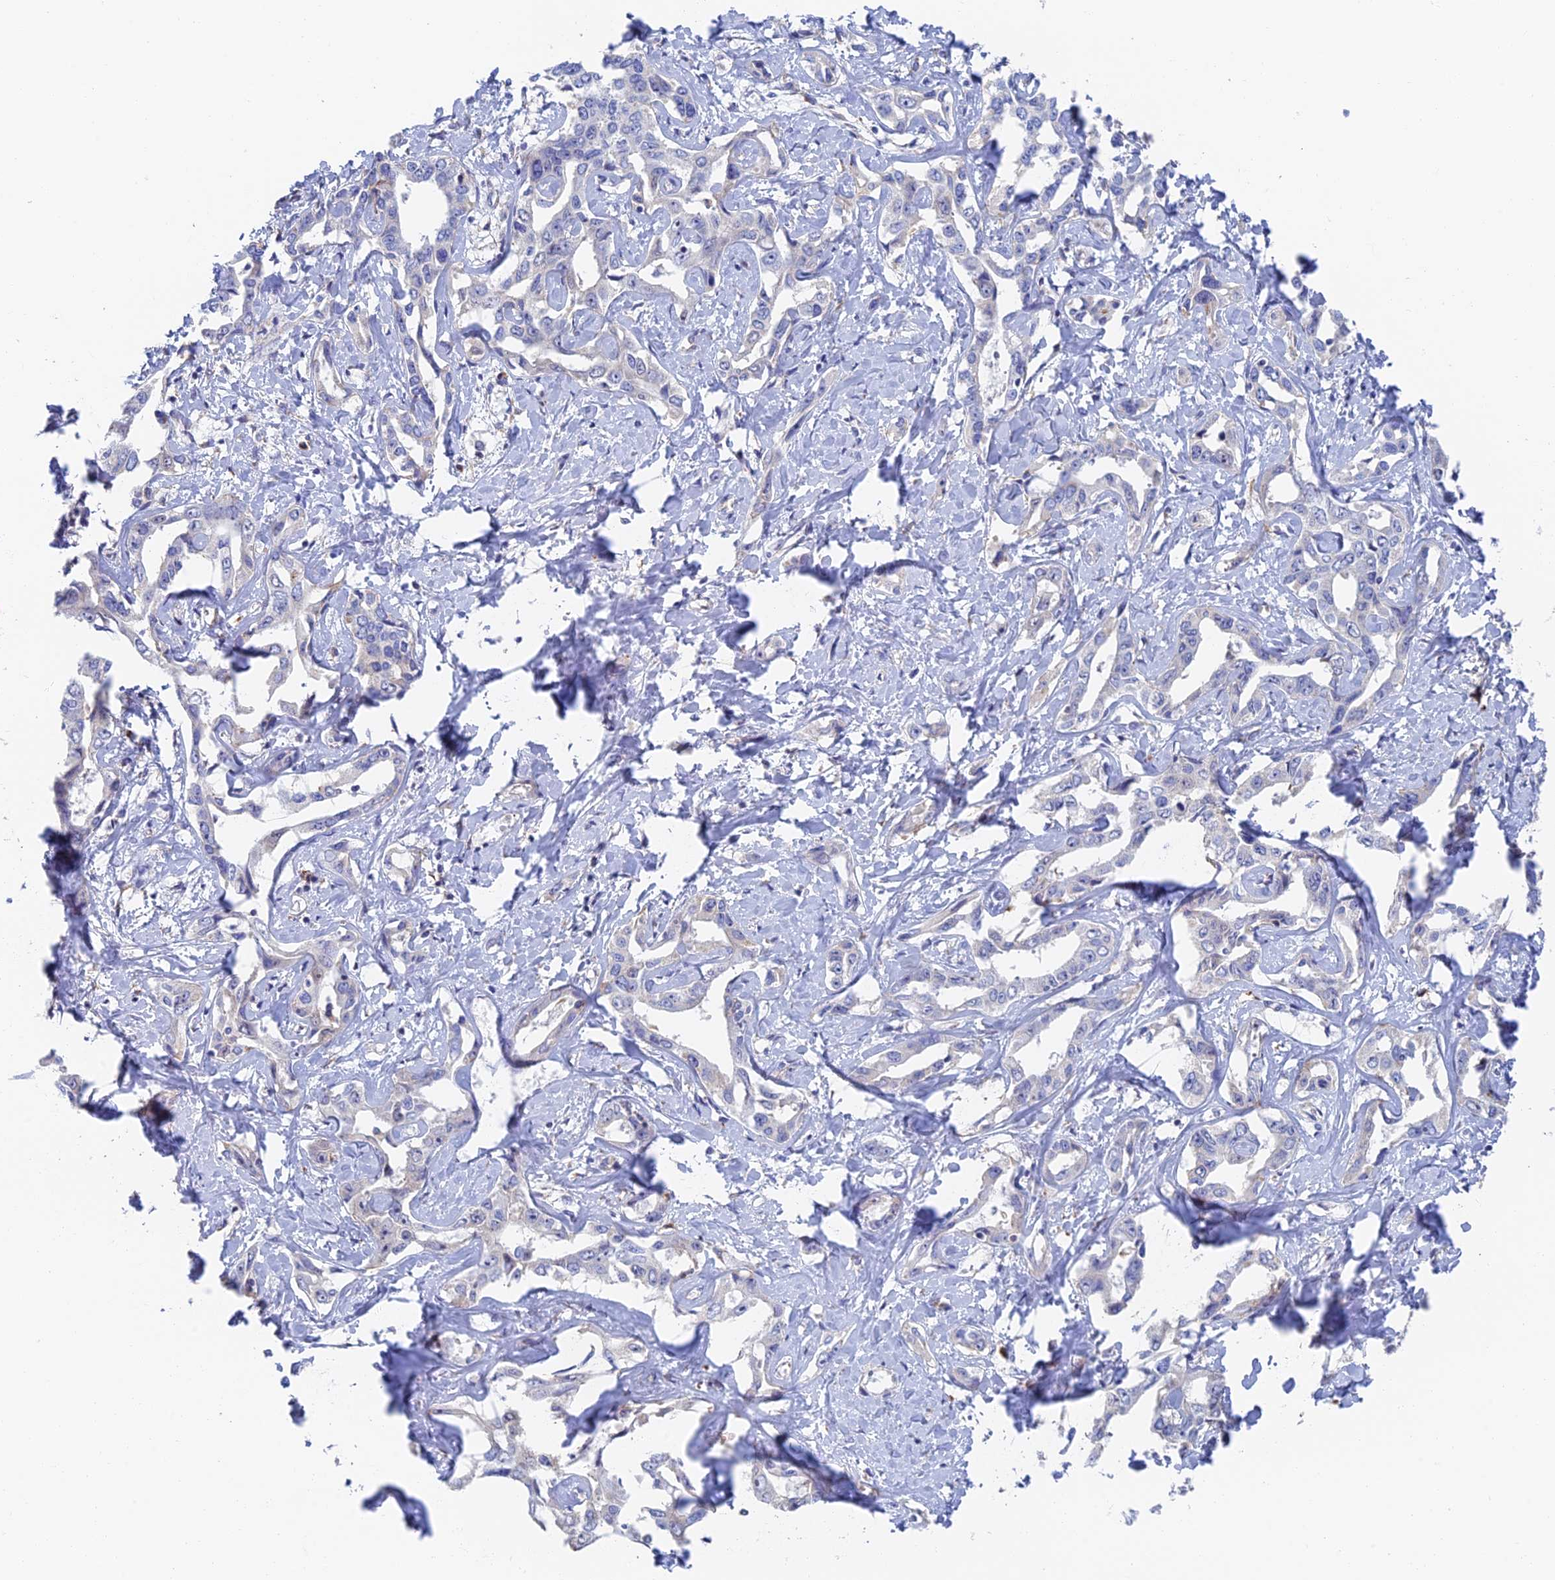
{"staining": {"intensity": "negative", "quantity": "none", "location": "none"}, "tissue": "liver cancer", "cell_type": "Tumor cells", "image_type": "cancer", "snomed": [{"axis": "morphology", "description": "Cholangiocarcinoma"}, {"axis": "topography", "description": "Liver"}], "caption": "Immunohistochemical staining of cholangiocarcinoma (liver) reveals no significant expression in tumor cells.", "gene": "RPGRIP1L", "patient": {"sex": "male", "age": 59}}